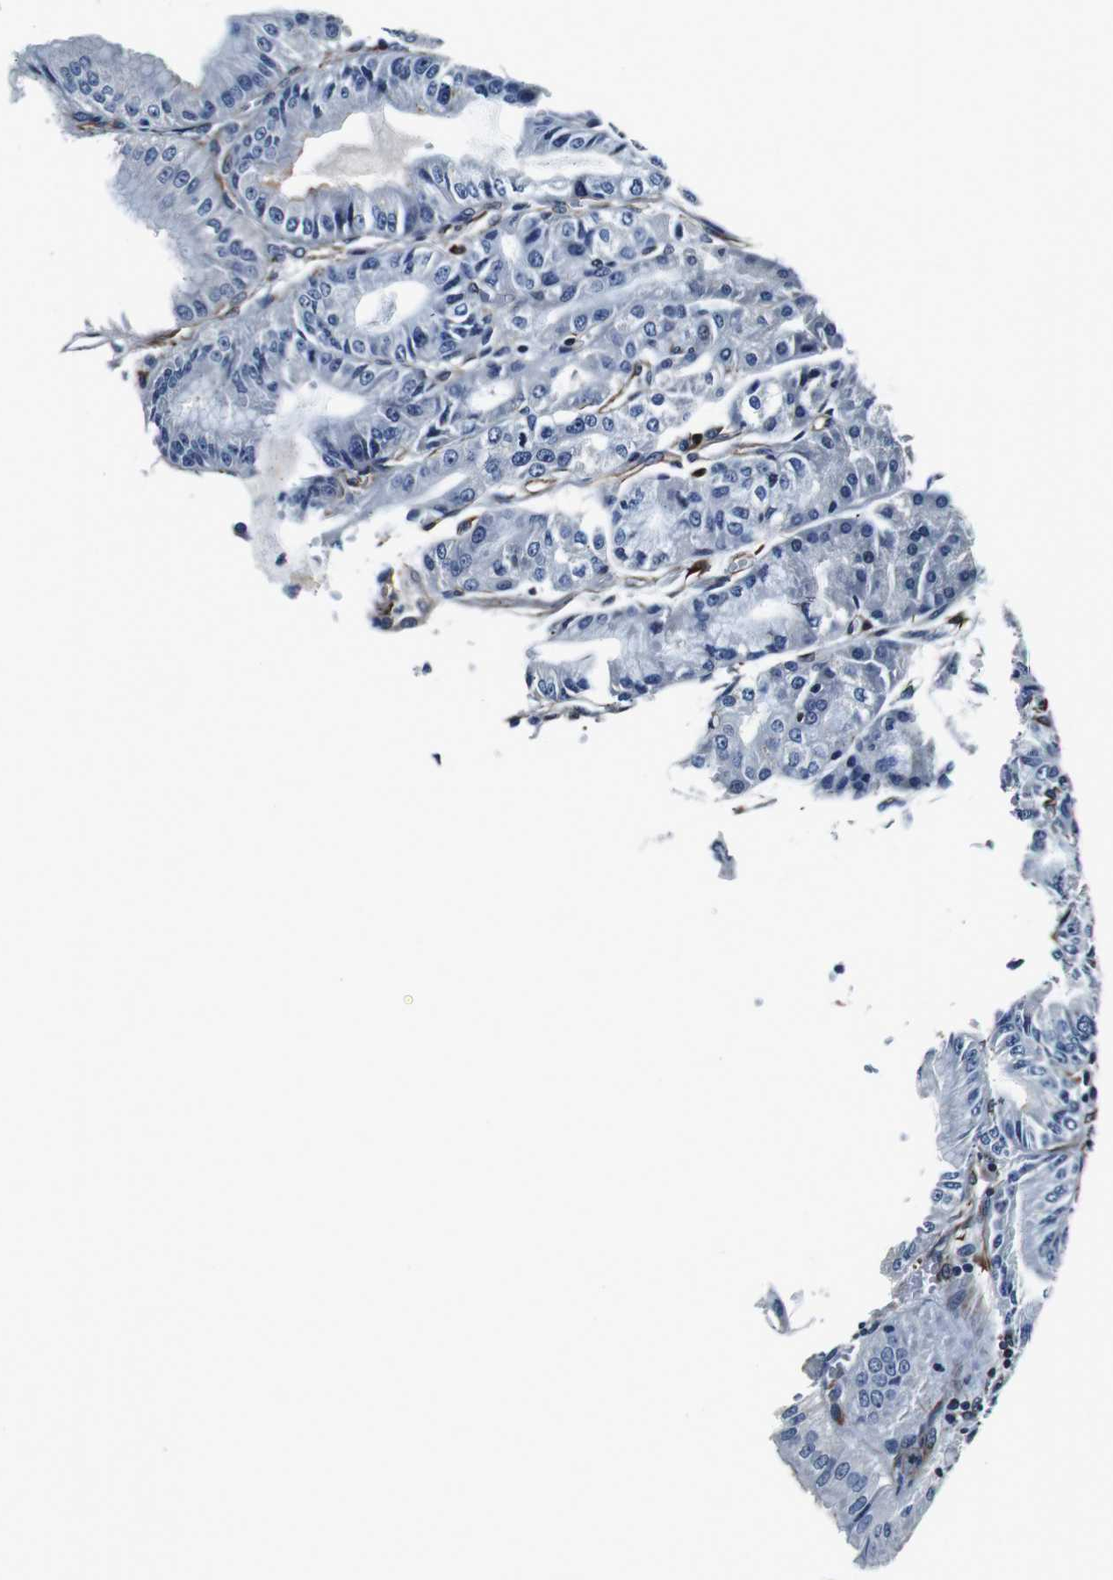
{"staining": {"intensity": "moderate", "quantity": "<25%", "location": "cytoplasmic/membranous"}, "tissue": "stomach", "cell_type": "Glandular cells", "image_type": "normal", "snomed": [{"axis": "morphology", "description": "Normal tissue, NOS"}, {"axis": "topography", "description": "Stomach, lower"}], "caption": "Immunohistochemistry histopathology image of unremarkable human stomach stained for a protein (brown), which shows low levels of moderate cytoplasmic/membranous positivity in about <25% of glandular cells.", "gene": "GJE1", "patient": {"sex": "male", "age": 71}}